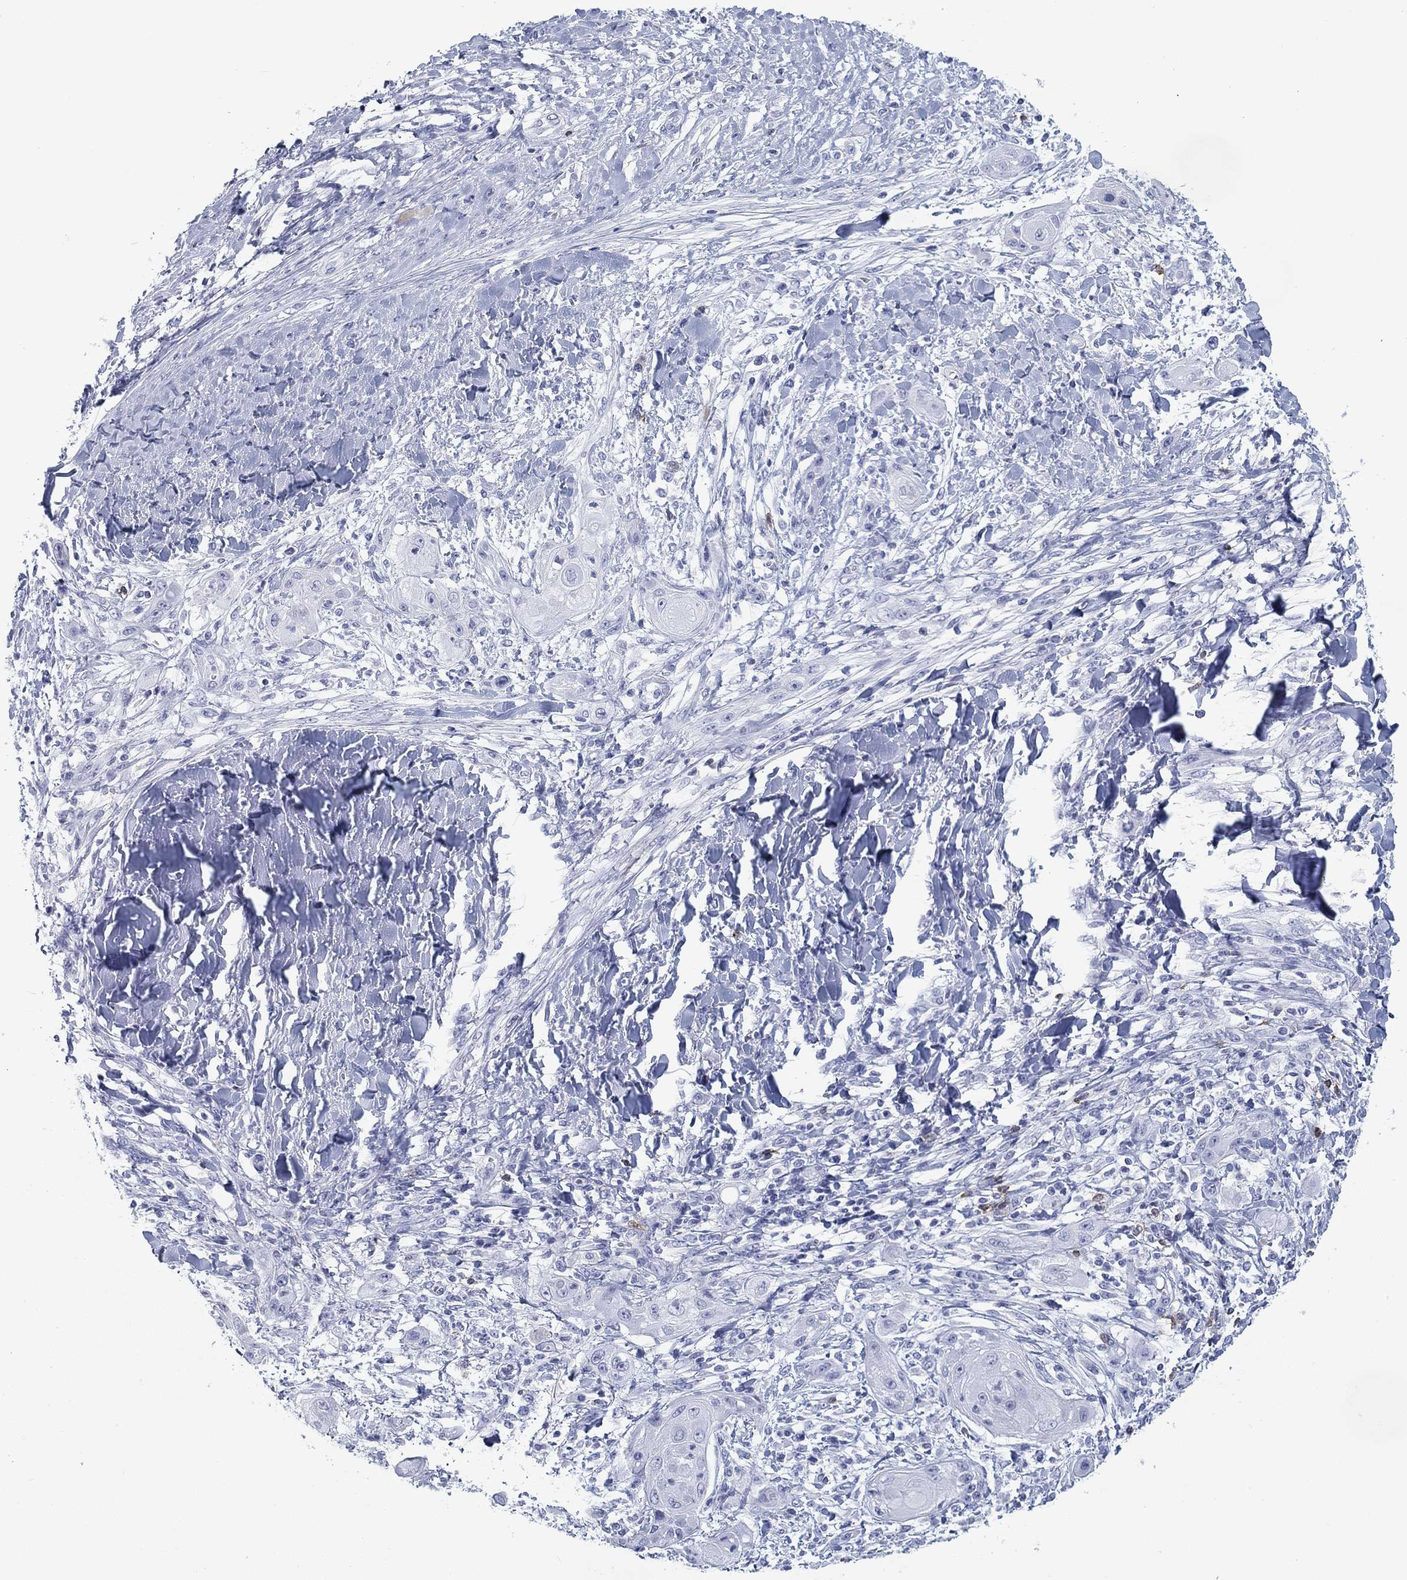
{"staining": {"intensity": "negative", "quantity": "none", "location": "none"}, "tissue": "skin cancer", "cell_type": "Tumor cells", "image_type": "cancer", "snomed": [{"axis": "morphology", "description": "Squamous cell carcinoma, NOS"}, {"axis": "topography", "description": "Skin"}], "caption": "The histopathology image reveals no significant positivity in tumor cells of squamous cell carcinoma (skin).", "gene": "CD79B", "patient": {"sex": "male", "age": 62}}